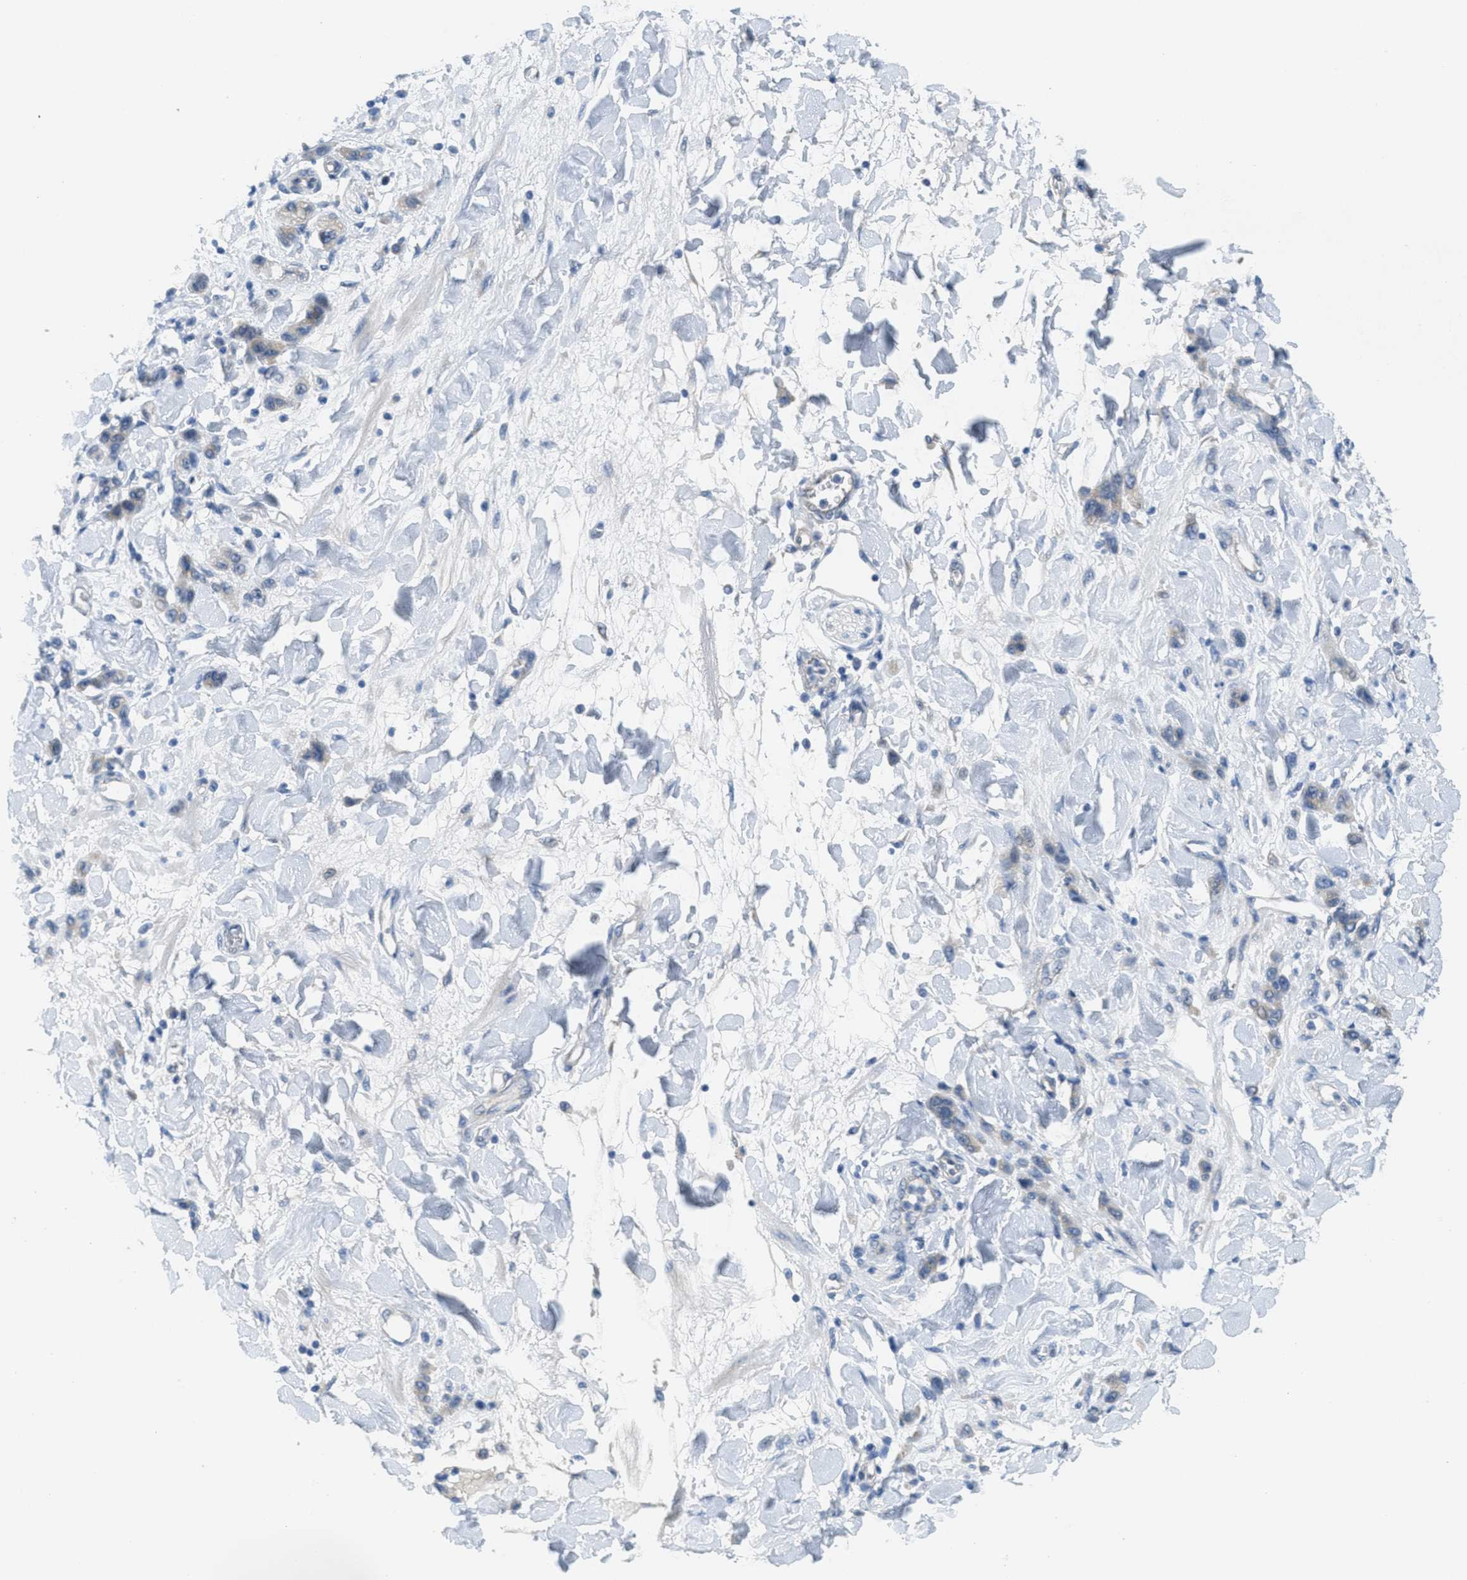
{"staining": {"intensity": "weak", "quantity": "<25%", "location": "cytoplasmic/membranous"}, "tissue": "stomach cancer", "cell_type": "Tumor cells", "image_type": "cancer", "snomed": [{"axis": "morphology", "description": "Normal tissue, NOS"}, {"axis": "morphology", "description": "Adenocarcinoma, NOS"}, {"axis": "topography", "description": "Stomach"}], "caption": "Histopathology image shows no protein positivity in tumor cells of stomach adenocarcinoma tissue. (DAB IHC with hematoxylin counter stain).", "gene": "ZFYVE9", "patient": {"sex": "male", "age": 82}}